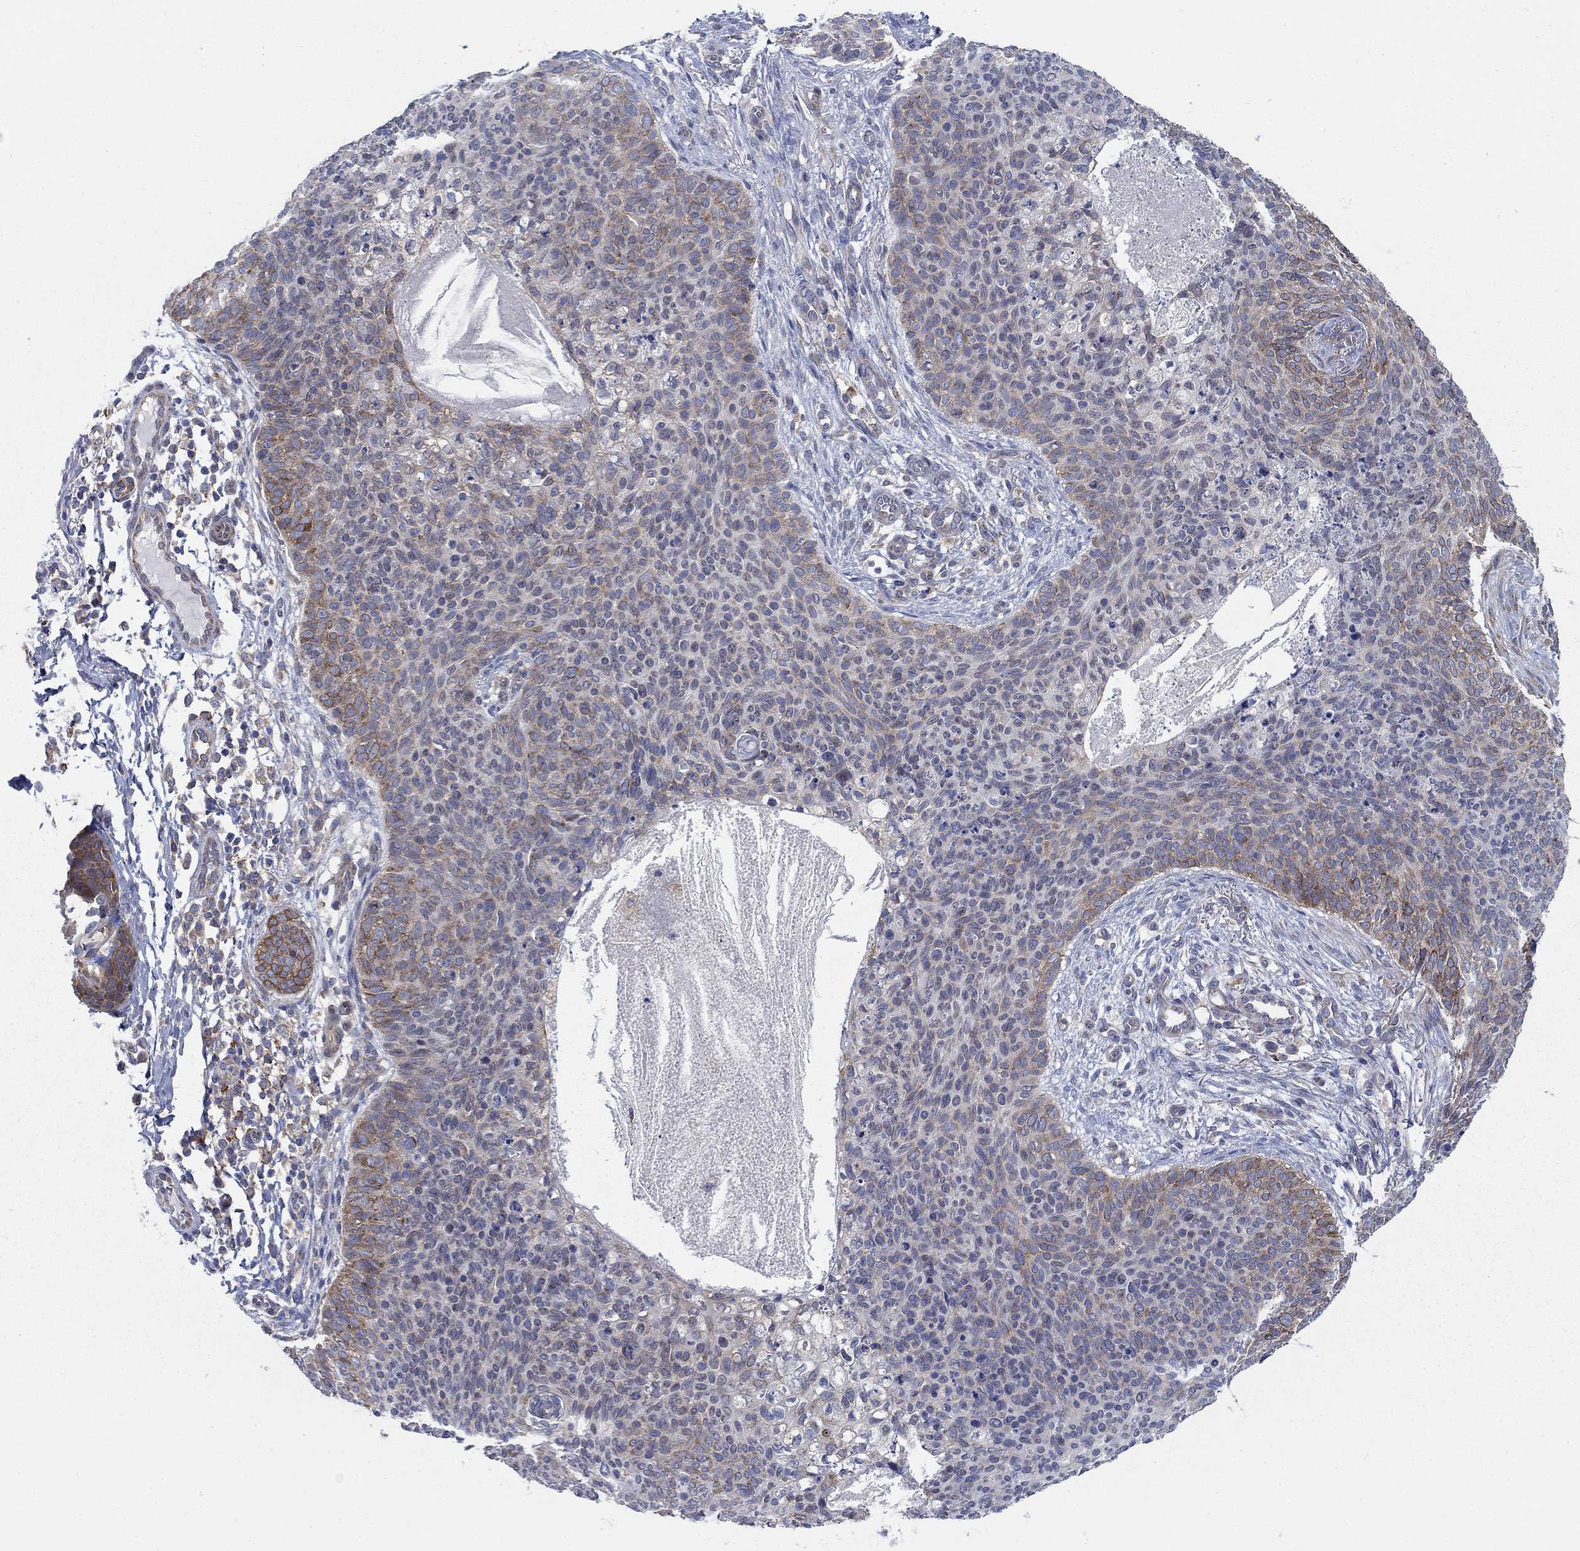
{"staining": {"intensity": "strong", "quantity": "<25%", "location": "cytoplasmic/membranous"}, "tissue": "skin cancer", "cell_type": "Tumor cells", "image_type": "cancer", "snomed": [{"axis": "morphology", "description": "Basal cell carcinoma"}, {"axis": "topography", "description": "Skin"}], "caption": "IHC of human skin basal cell carcinoma shows medium levels of strong cytoplasmic/membranous expression in approximately <25% of tumor cells.", "gene": "TMEM59", "patient": {"sex": "male", "age": 64}}